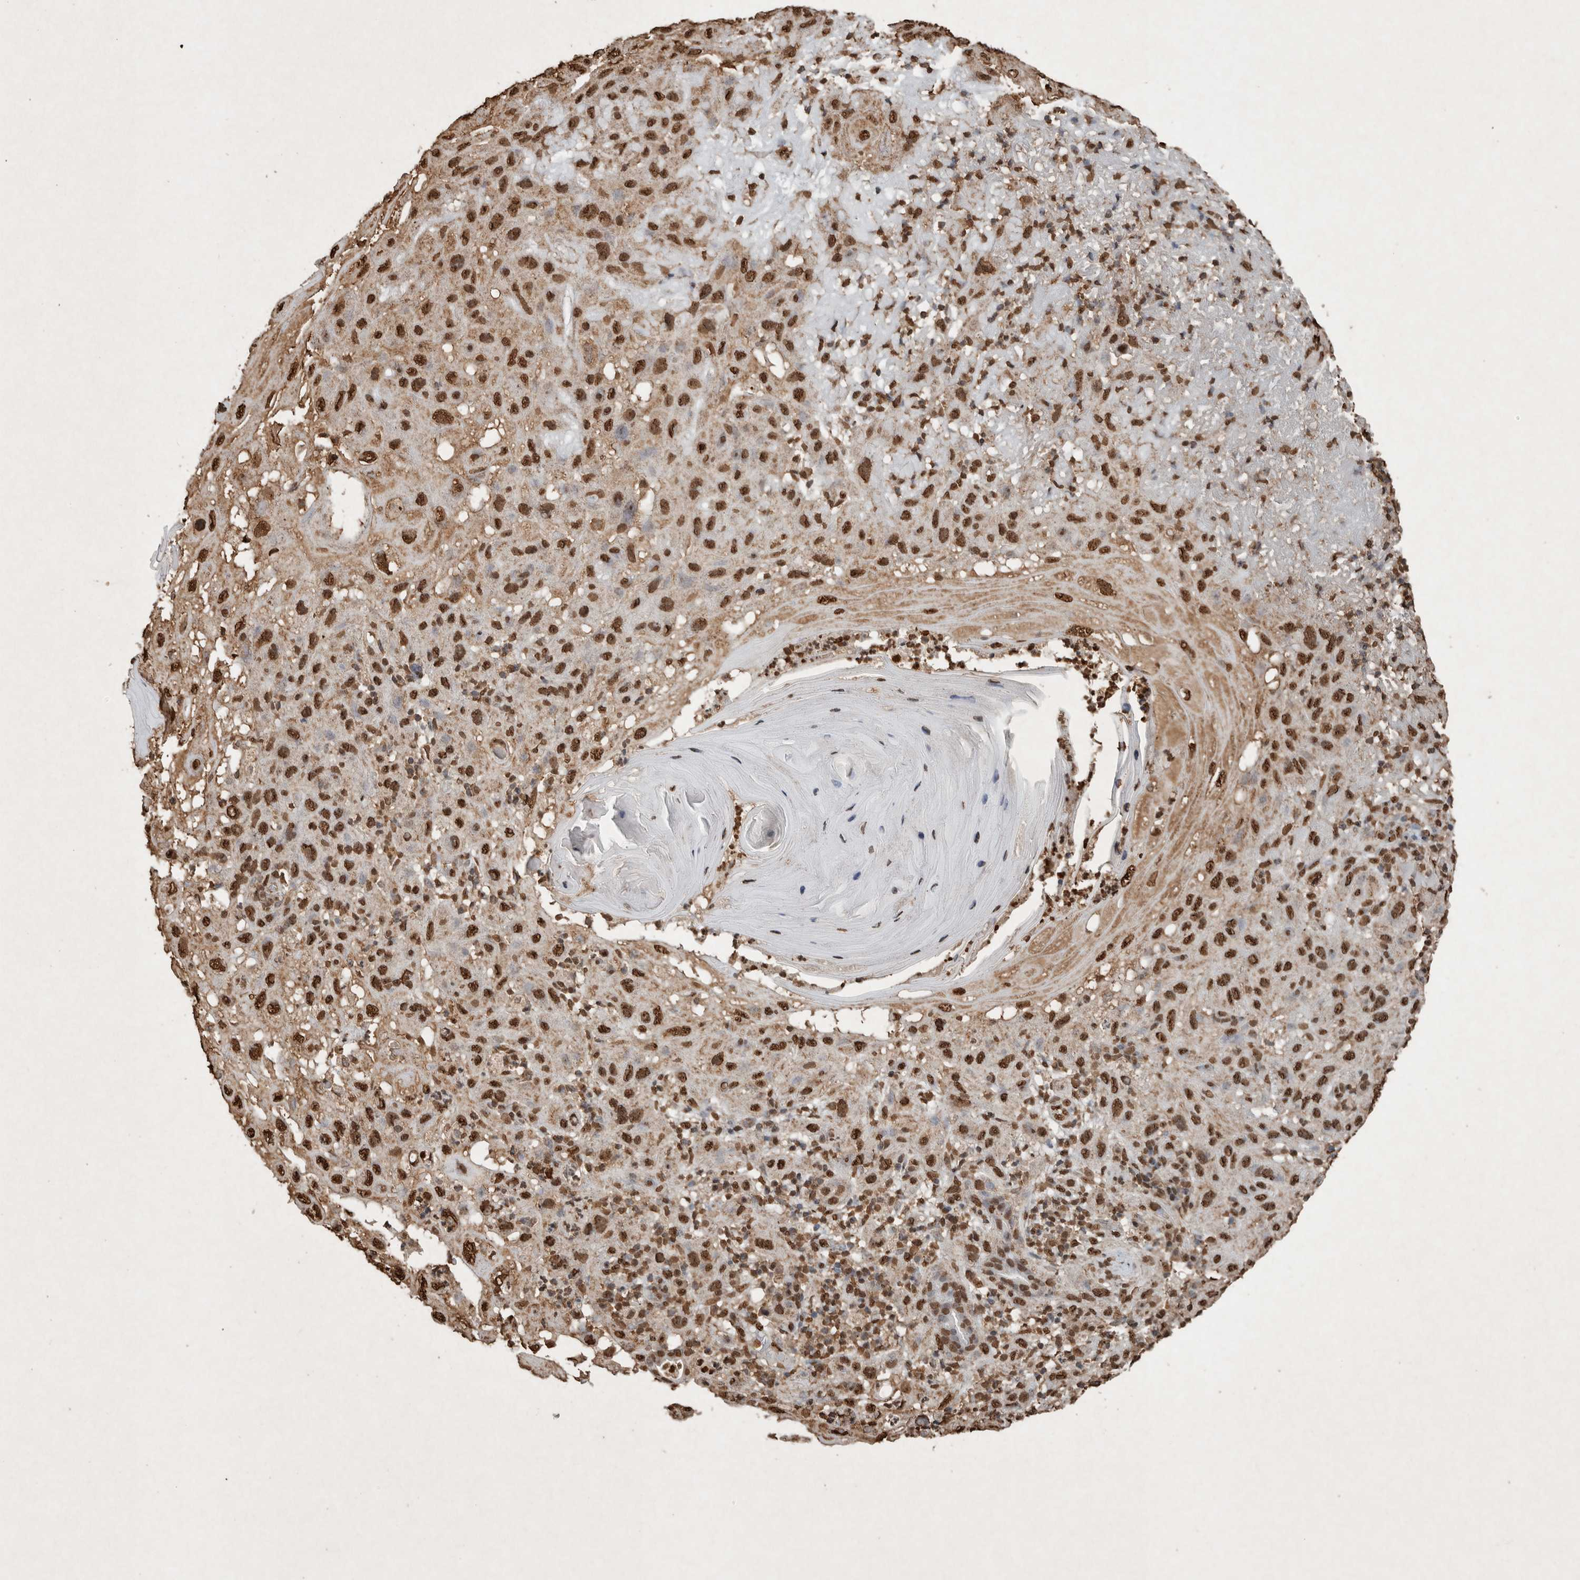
{"staining": {"intensity": "strong", "quantity": ">75%", "location": "nuclear"}, "tissue": "skin cancer", "cell_type": "Tumor cells", "image_type": "cancer", "snomed": [{"axis": "morphology", "description": "Normal tissue, NOS"}, {"axis": "morphology", "description": "Squamous cell carcinoma, NOS"}, {"axis": "topography", "description": "Skin"}], "caption": "This is an image of immunohistochemistry staining of skin cancer, which shows strong expression in the nuclear of tumor cells.", "gene": "FSTL3", "patient": {"sex": "female", "age": 96}}